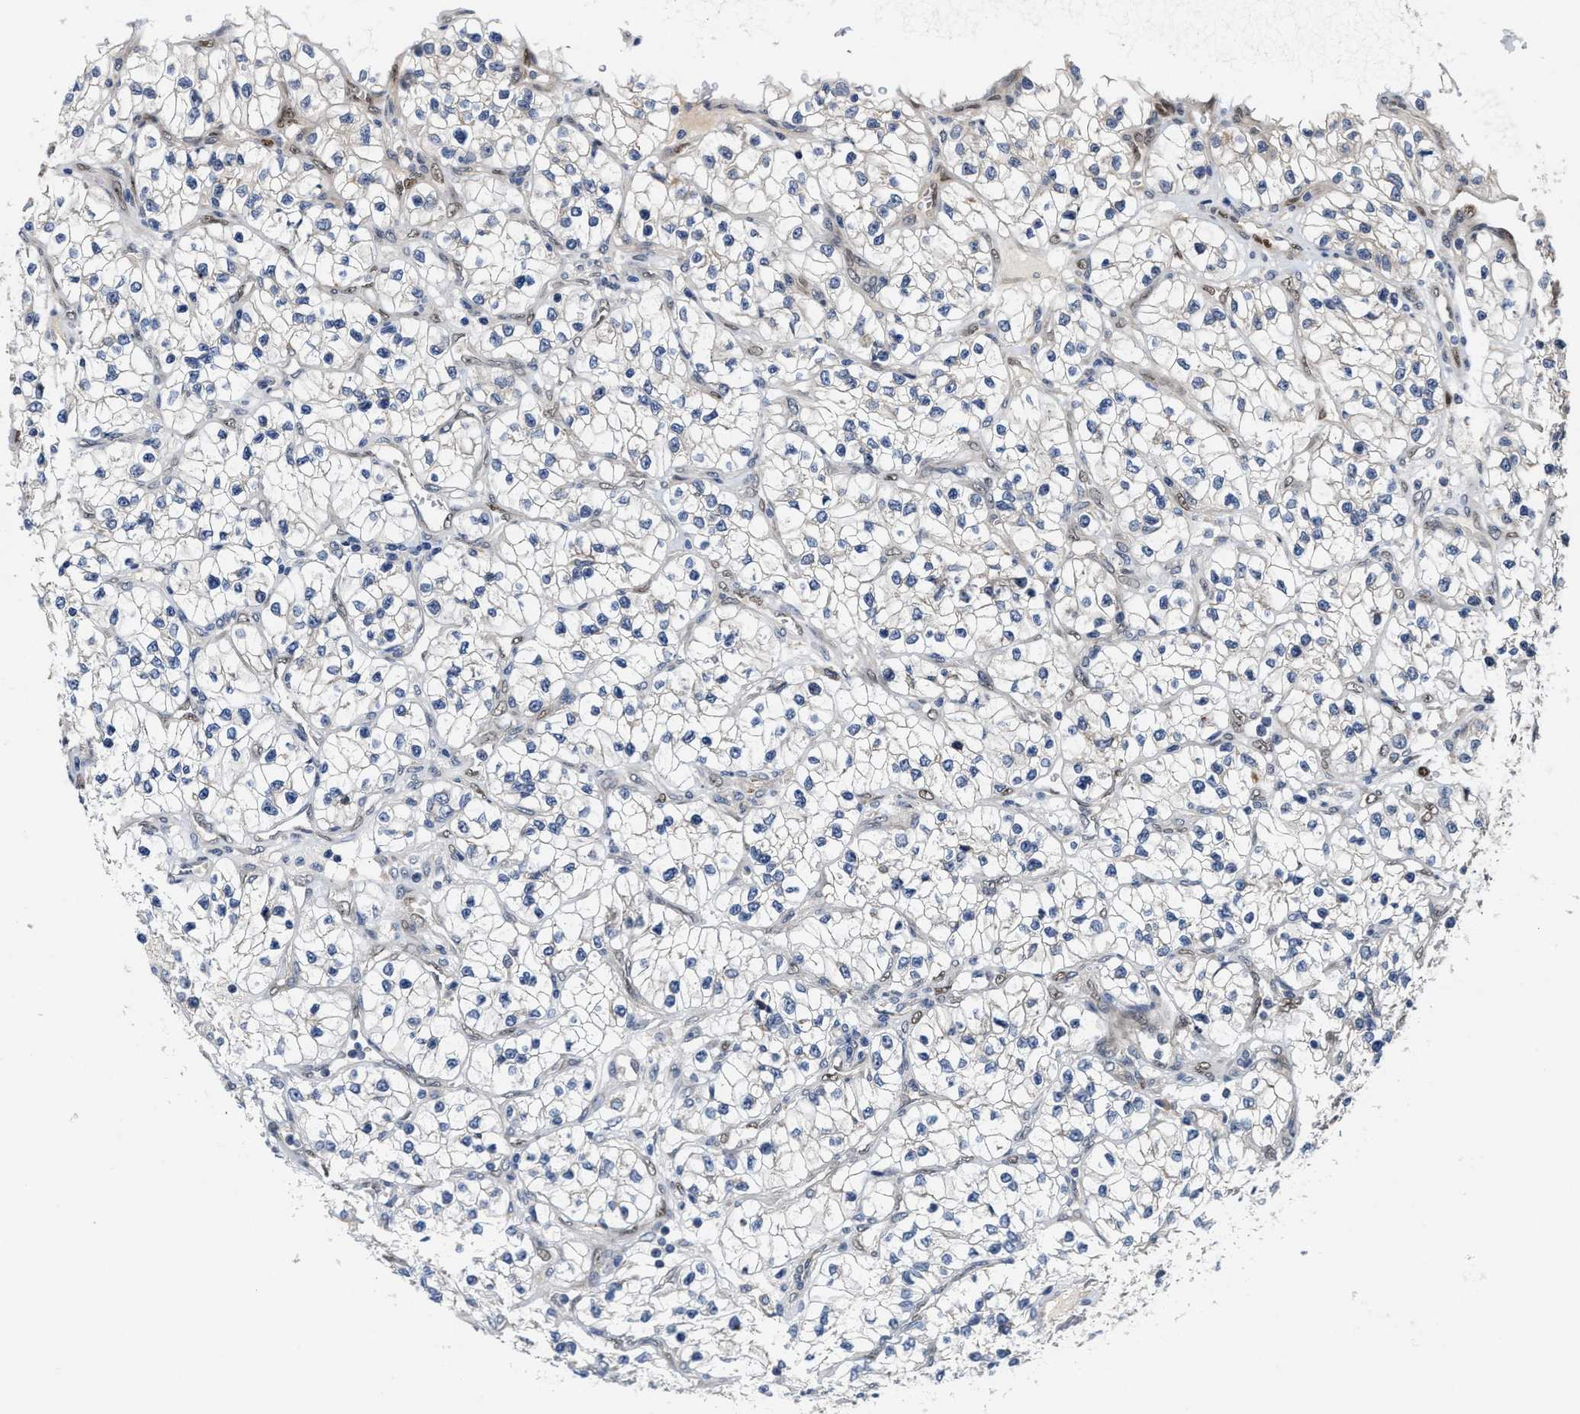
{"staining": {"intensity": "negative", "quantity": "none", "location": "none"}, "tissue": "renal cancer", "cell_type": "Tumor cells", "image_type": "cancer", "snomed": [{"axis": "morphology", "description": "Adenocarcinoma, NOS"}, {"axis": "topography", "description": "Kidney"}], "caption": "Tumor cells are negative for protein expression in human adenocarcinoma (renal).", "gene": "TCF4", "patient": {"sex": "female", "age": 57}}